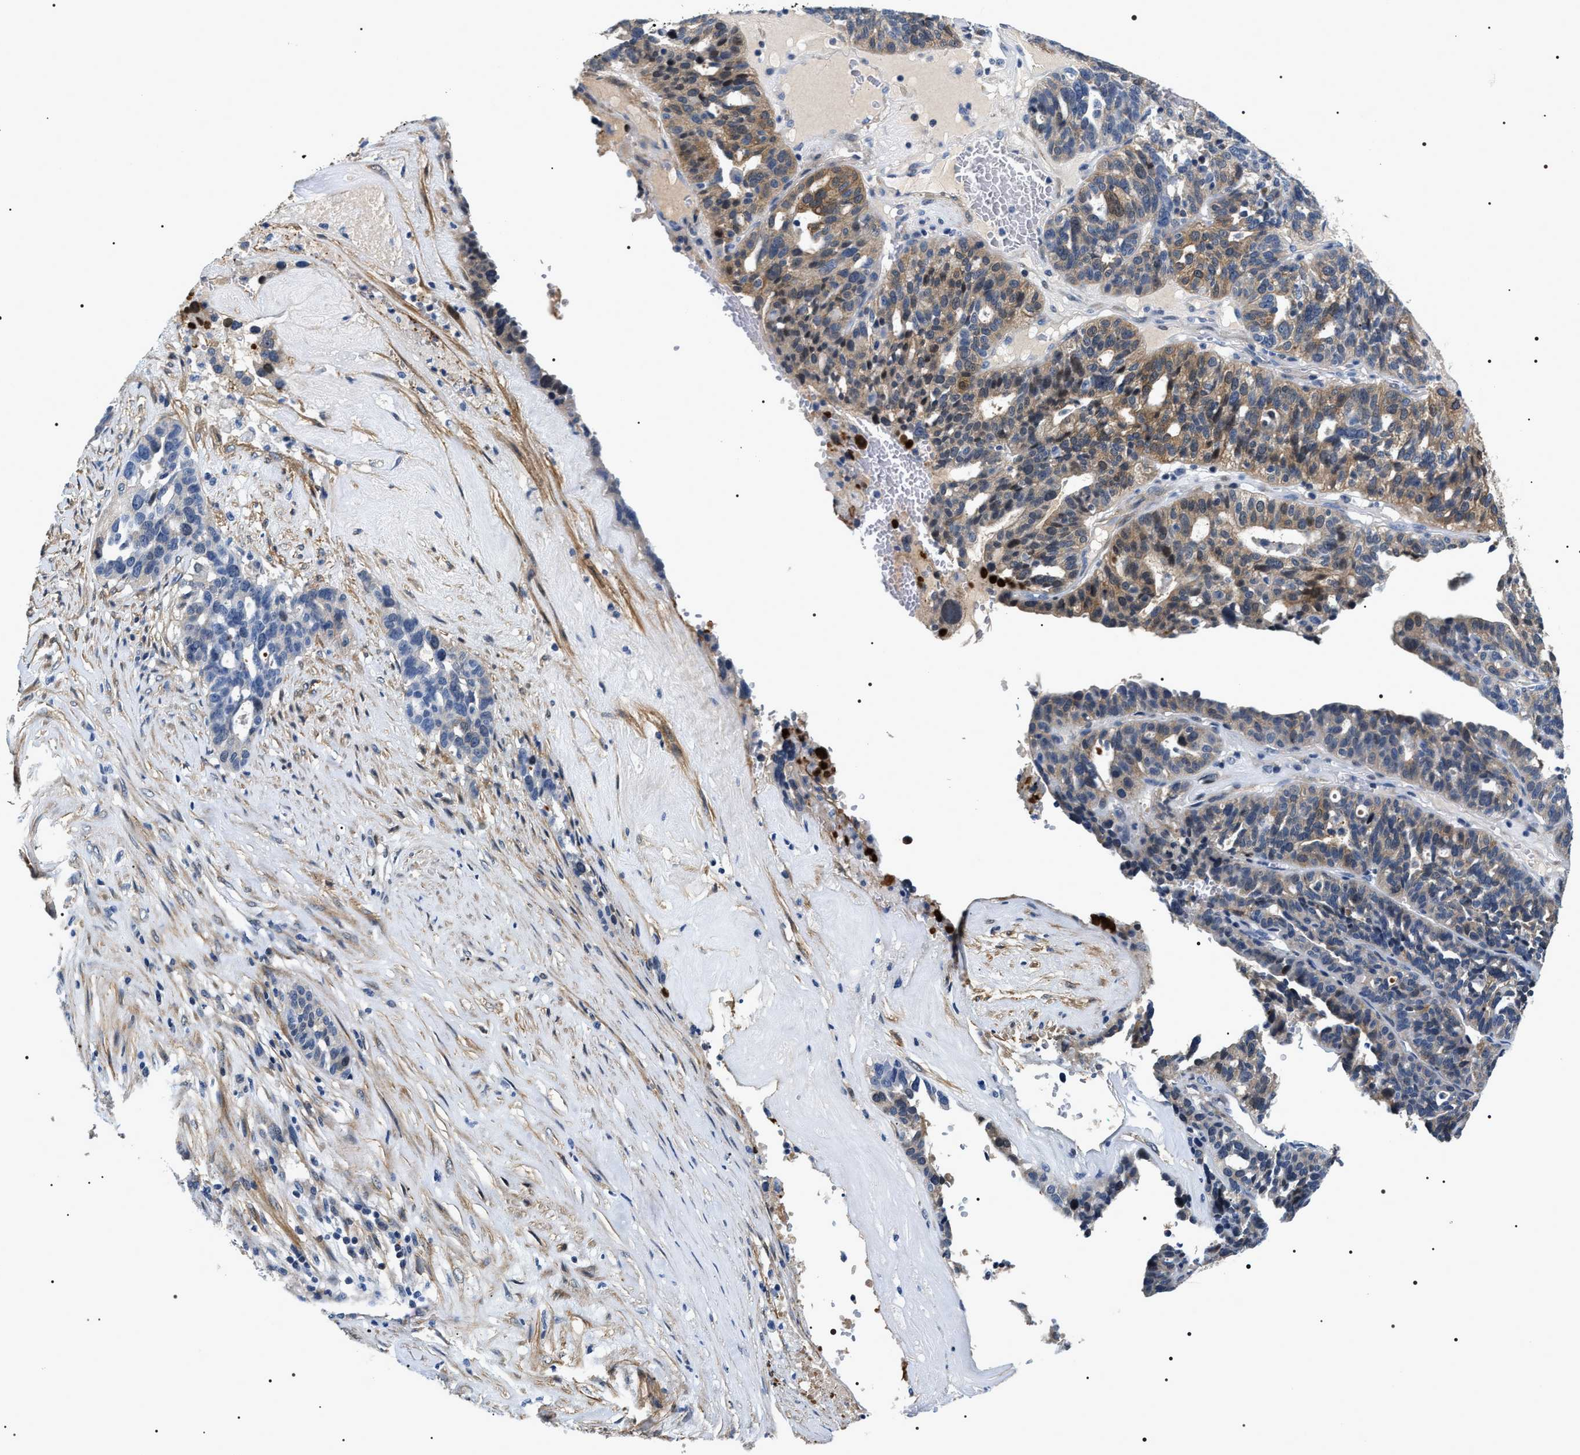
{"staining": {"intensity": "weak", "quantity": "25%-75%", "location": "cytoplasmic/membranous"}, "tissue": "ovarian cancer", "cell_type": "Tumor cells", "image_type": "cancer", "snomed": [{"axis": "morphology", "description": "Cystadenocarcinoma, serous, NOS"}, {"axis": "topography", "description": "Ovary"}], "caption": "A high-resolution image shows IHC staining of serous cystadenocarcinoma (ovarian), which exhibits weak cytoplasmic/membranous expression in about 25%-75% of tumor cells. (Stains: DAB (3,3'-diaminobenzidine) in brown, nuclei in blue, Microscopy: brightfield microscopy at high magnification).", "gene": "BAG2", "patient": {"sex": "female", "age": 59}}